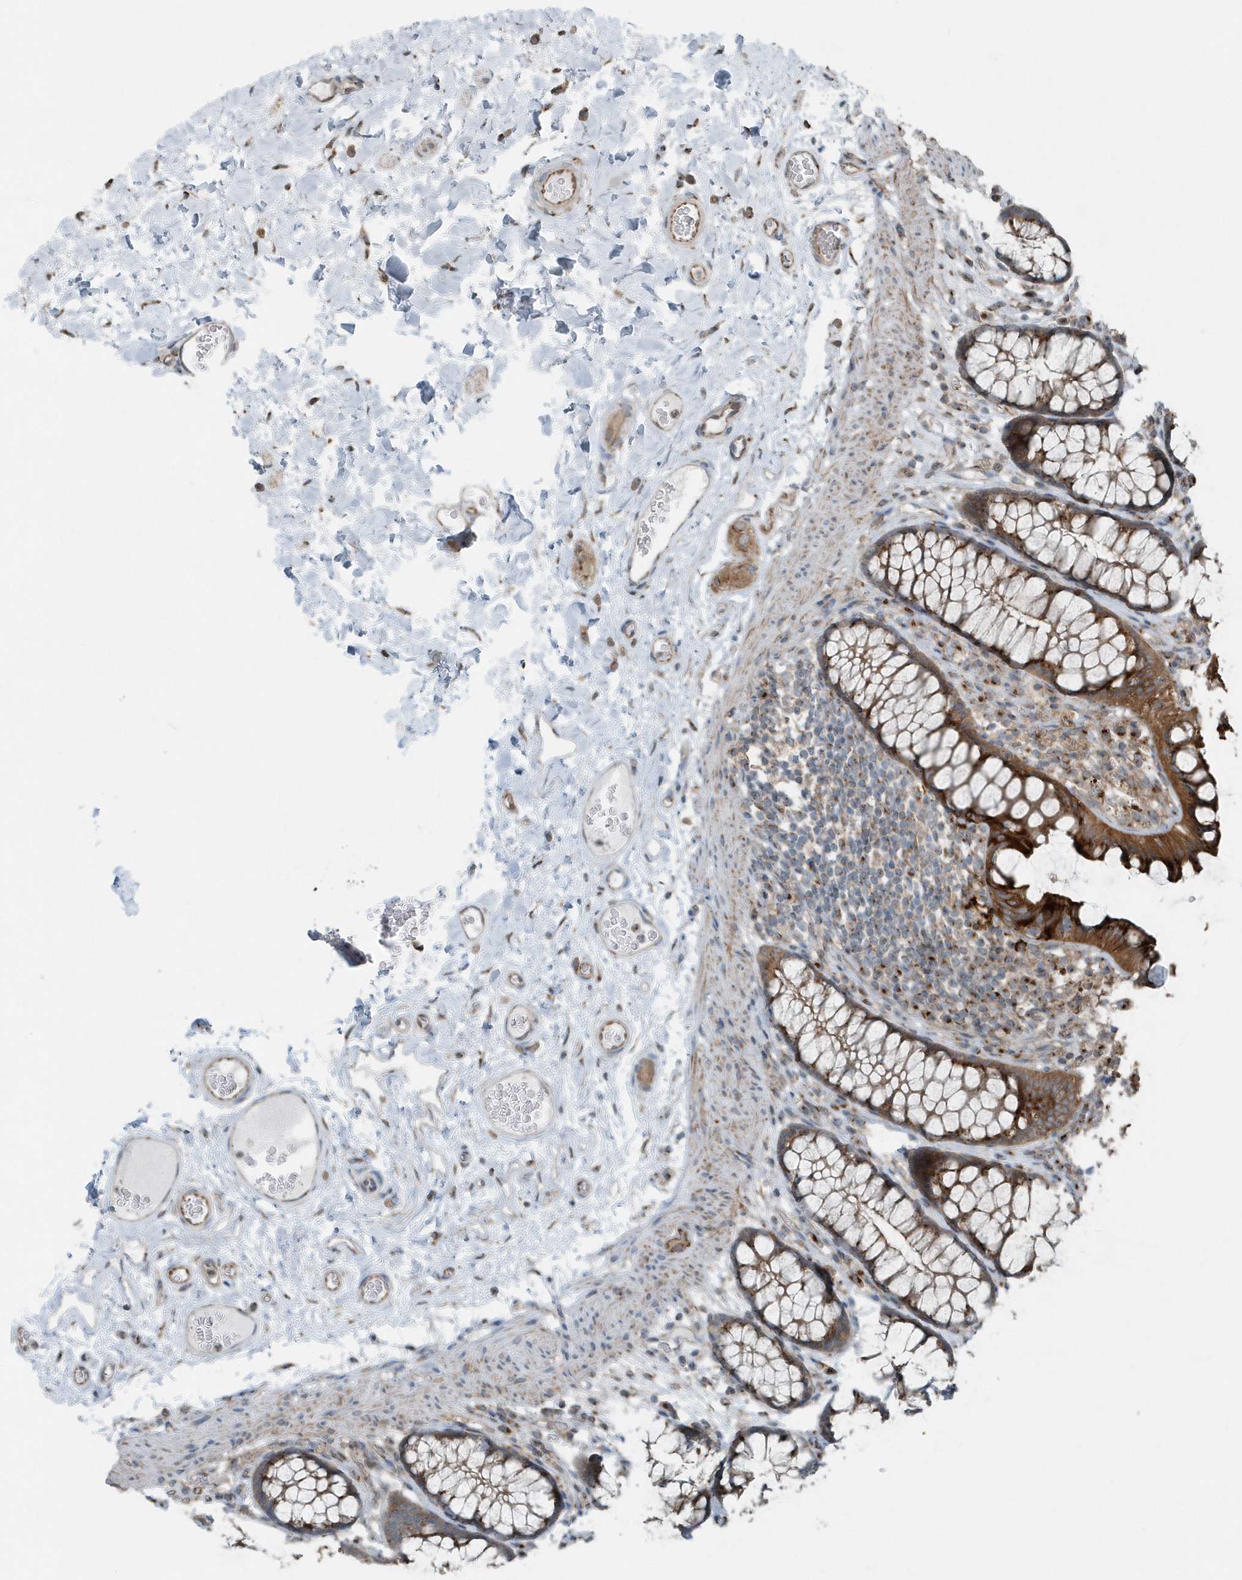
{"staining": {"intensity": "weak", "quantity": "25%-75%", "location": "cytoplasmic/membranous"}, "tissue": "colon", "cell_type": "Endothelial cells", "image_type": "normal", "snomed": [{"axis": "morphology", "description": "Normal tissue, NOS"}, {"axis": "topography", "description": "Colon"}], "caption": "Colon stained with a protein marker demonstrates weak staining in endothelial cells.", "gene": "GCC2", "patient": {"sex": "female", "age": 55}}